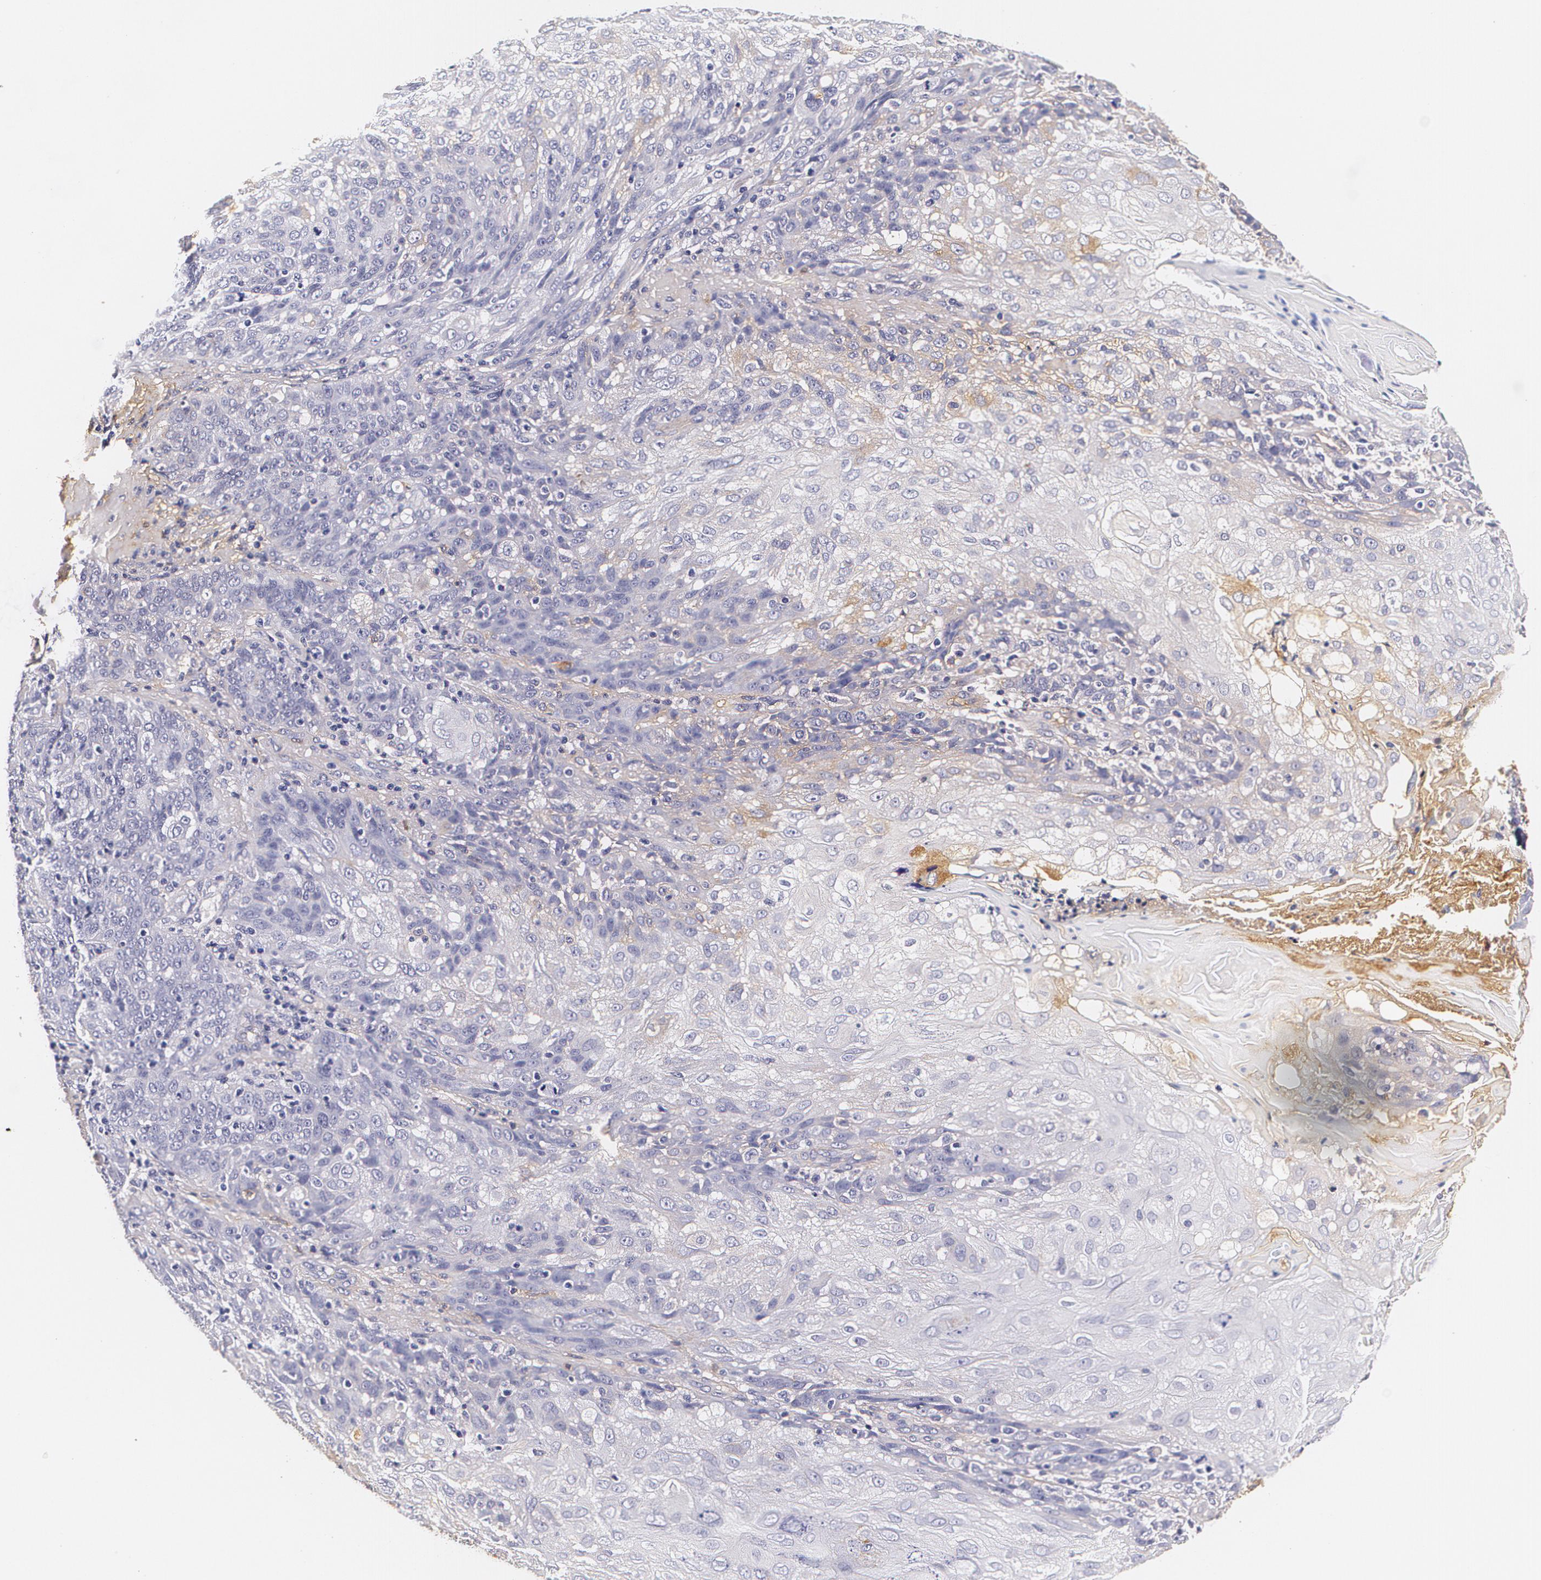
{"staining": {"intensity": "weak", "quantity": "<25%", "location": "cytoplasmic/membranous"}, "tissue": "skin cancer", "cell_type": "Tumor cells", "image_type": "cancer", "snomed": [{"axis": "morphology", "description": "Normal tissue, NOS"}, {"axis": "morphology", "description": "Squamous cell carcinoma, NOS"}, {"axis": "topography", "description": "Skin"}], "caption": "Image shows no protein expression in tumor cells of skin squamous cell carcinoma tissue. The staining is performed using DAB brown chromogen with nuclei counter-stained in using hematoxylin.", "gene": "TTR", "patient": {"sex": "female", "age": 83}}